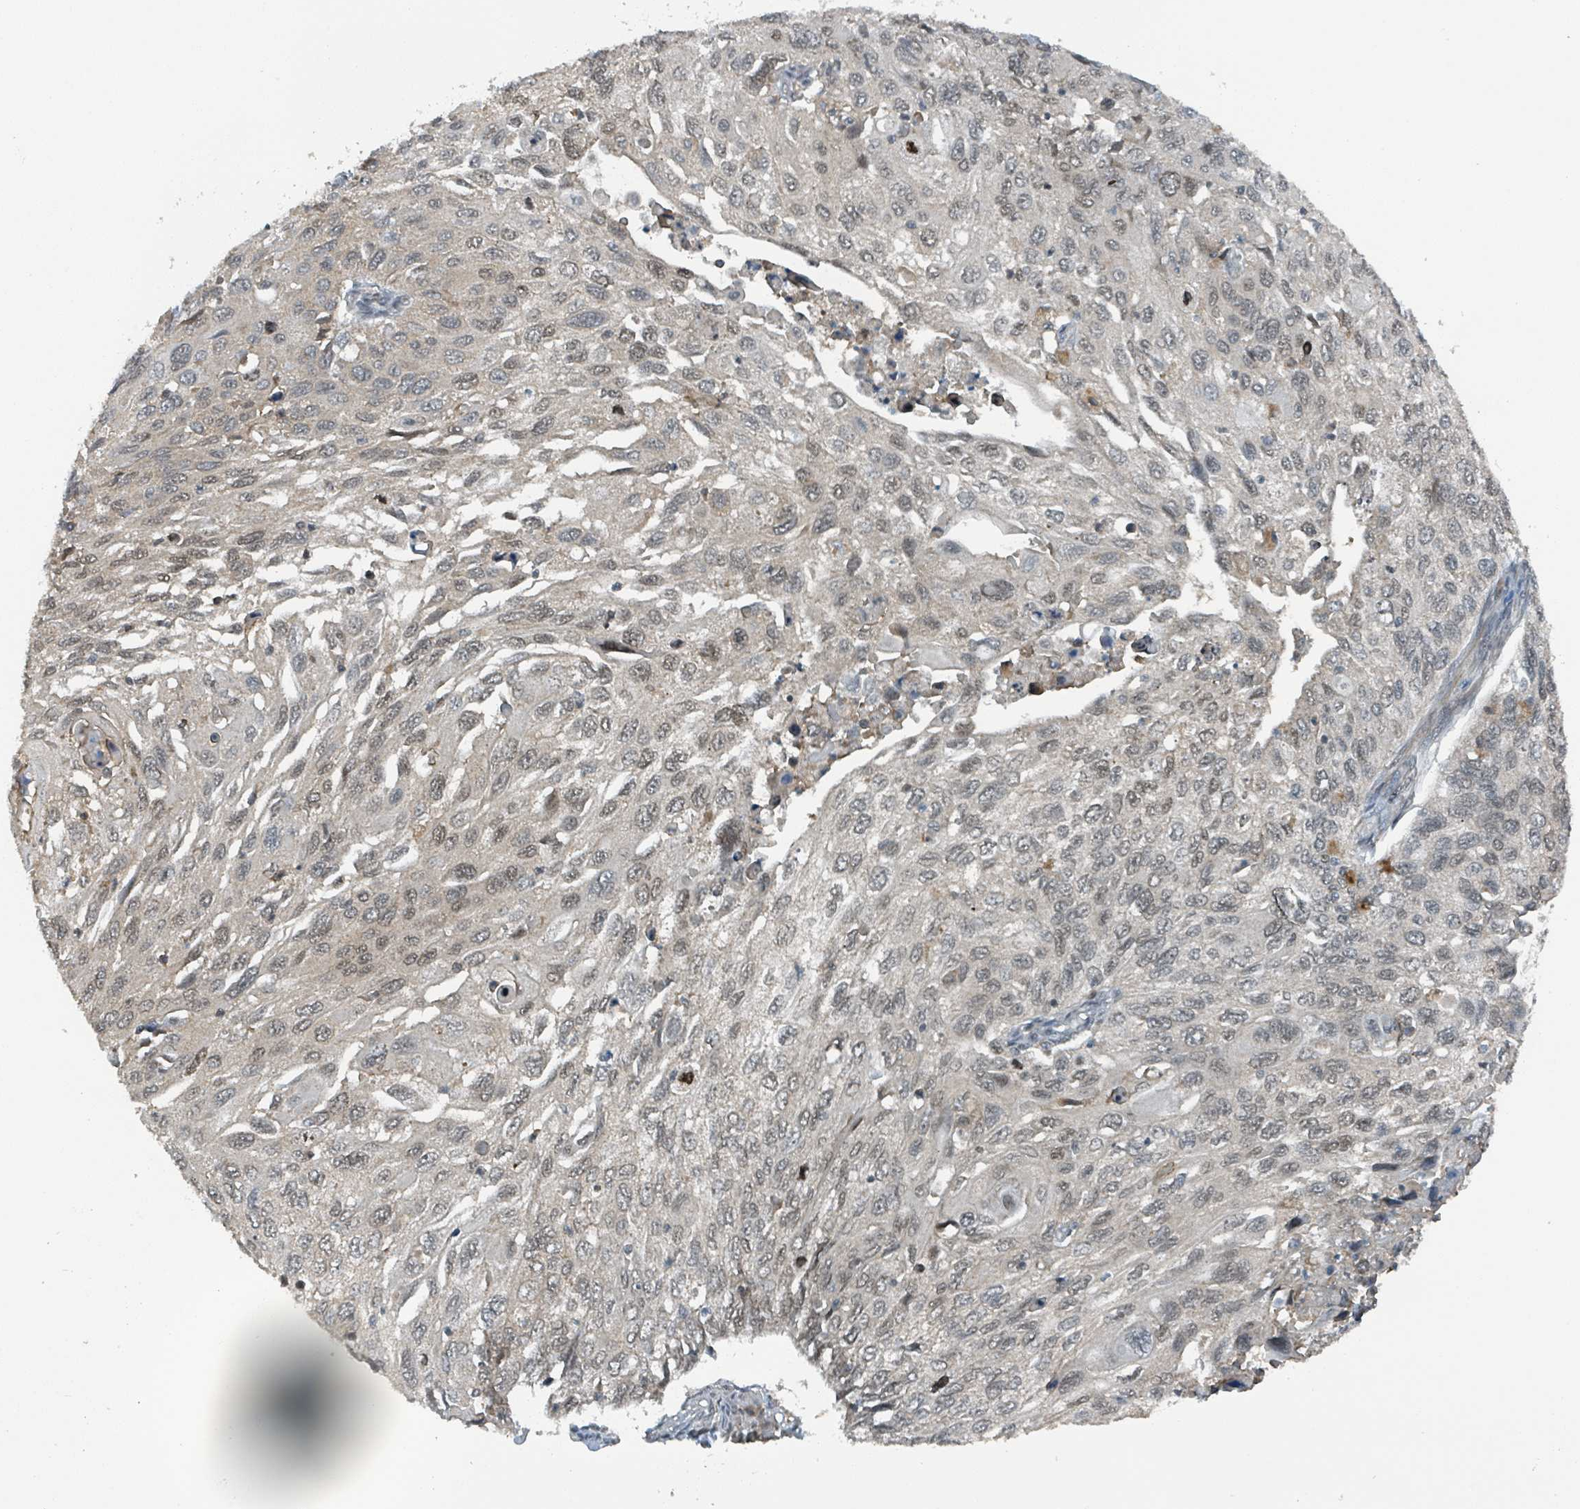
{"staining": {"intensity": "weak", "quantity": "<25%", "location": "nuclear"}, "tissue": "cervical cancer", "cell_type": "Tumor cells", "image_type": "cancer", "snomed": [{"axis": "morphology", "description": "Squamous cell carcinoma, NOS"}, {"axis": "topography", "description": "Cervix"}], "caption": "DAB immunohistochemical staining of cervical cancer (squamous cell carcinoma) demonstrates no significant expression in tumor cells. Nuclei are stained in blue.", "gene": "PHIP", "patient": {"sex": "female", "age": 70}}